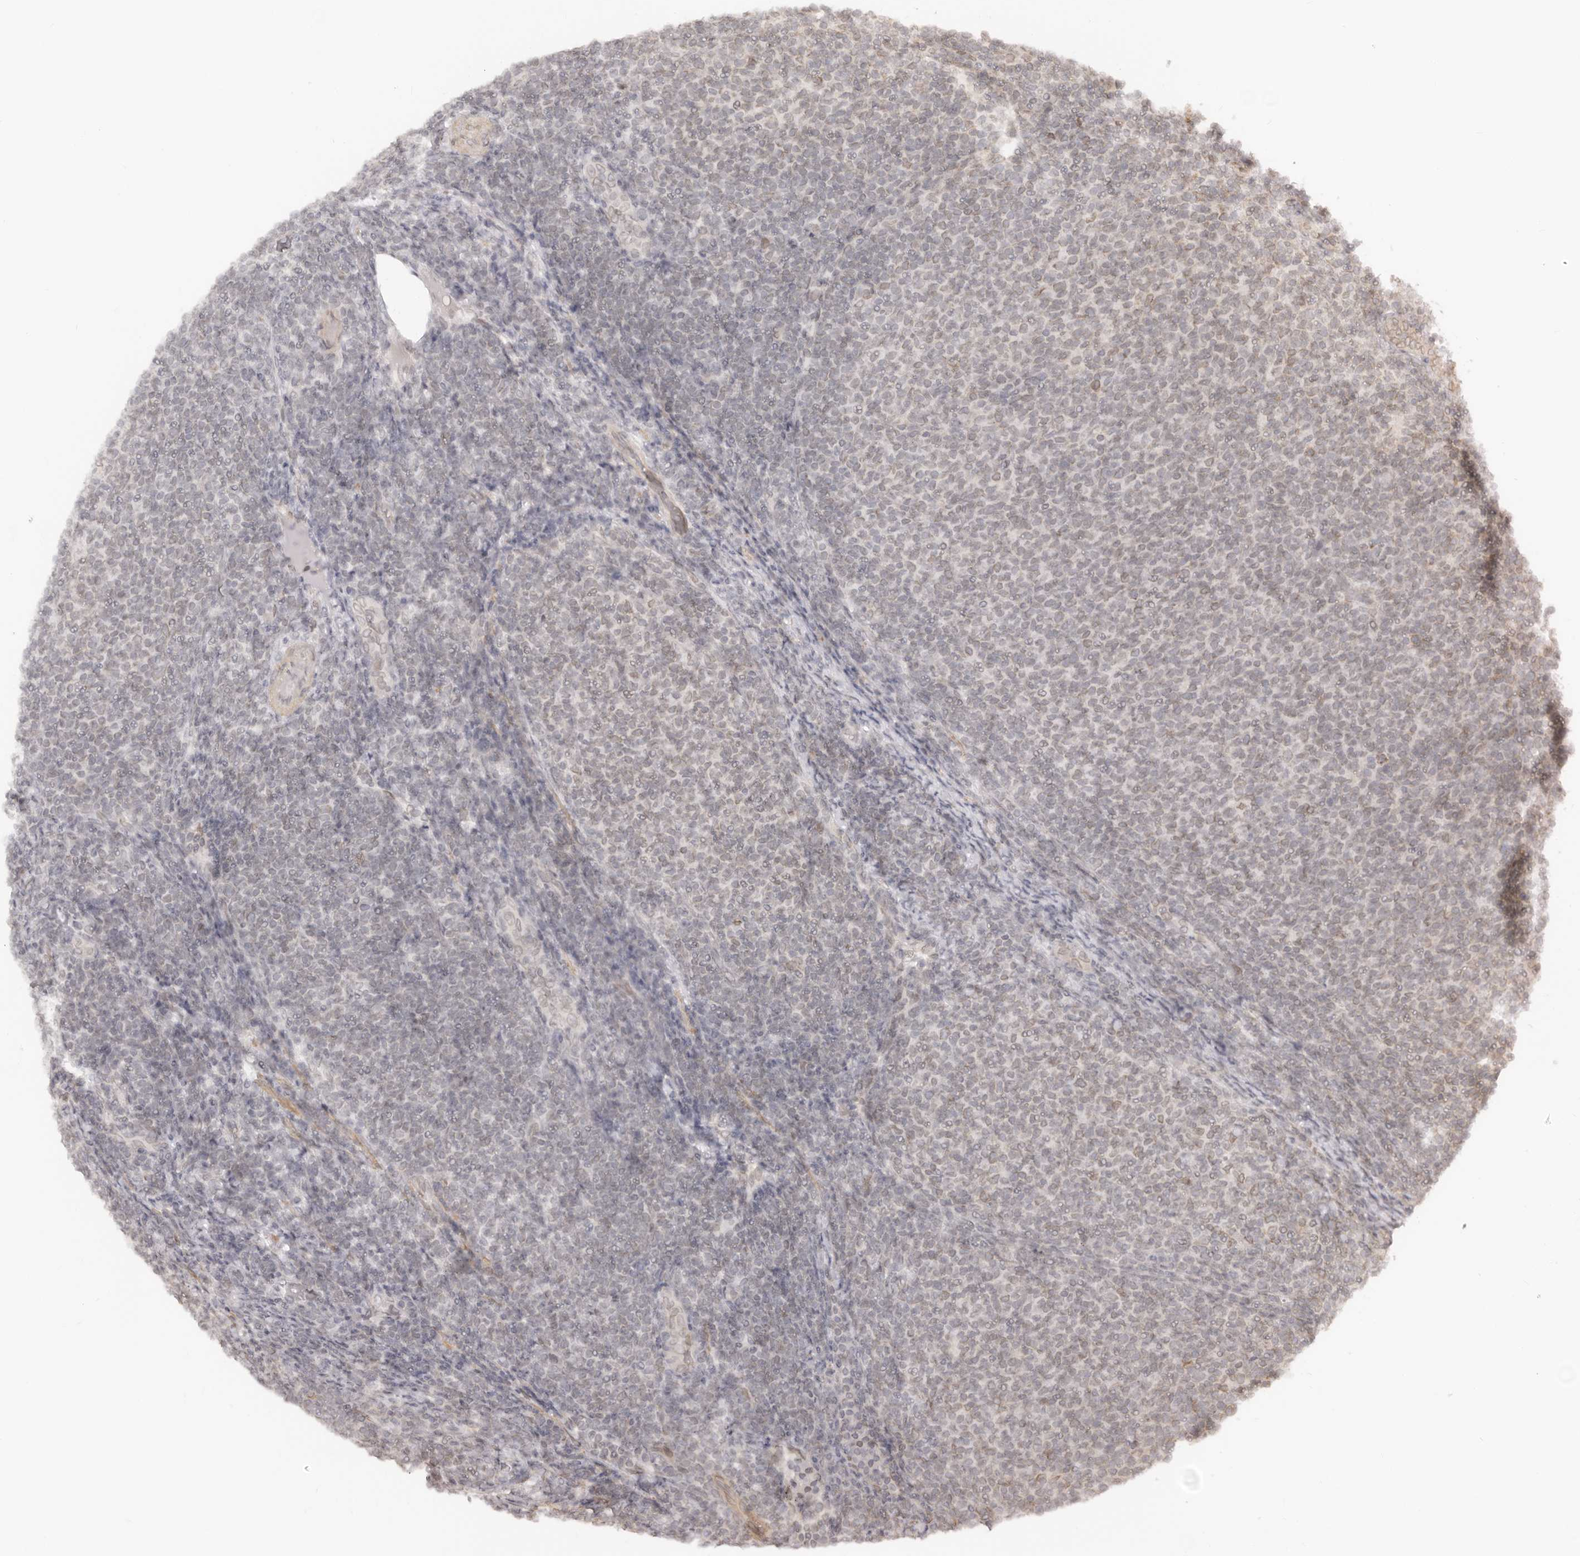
{"staining": {"intensity": "weak", "quantity": "<25%", "location": "nuclear"}, "tissue": "lymphoma", "cell_type": "Tumor cells", "image_type": "cancer", "snomed": [{"axis": "morphology", "description": "Malignant lymphoma, non-Hodgkin's type, Low grade"}, {"axis": "topography", "description": "Lymph node"}], "caption": "Tumor cells are negative for protein expression in human lymphoma.", "gene": "NUP153", "patient": {"sex": "male", "age": 66}}